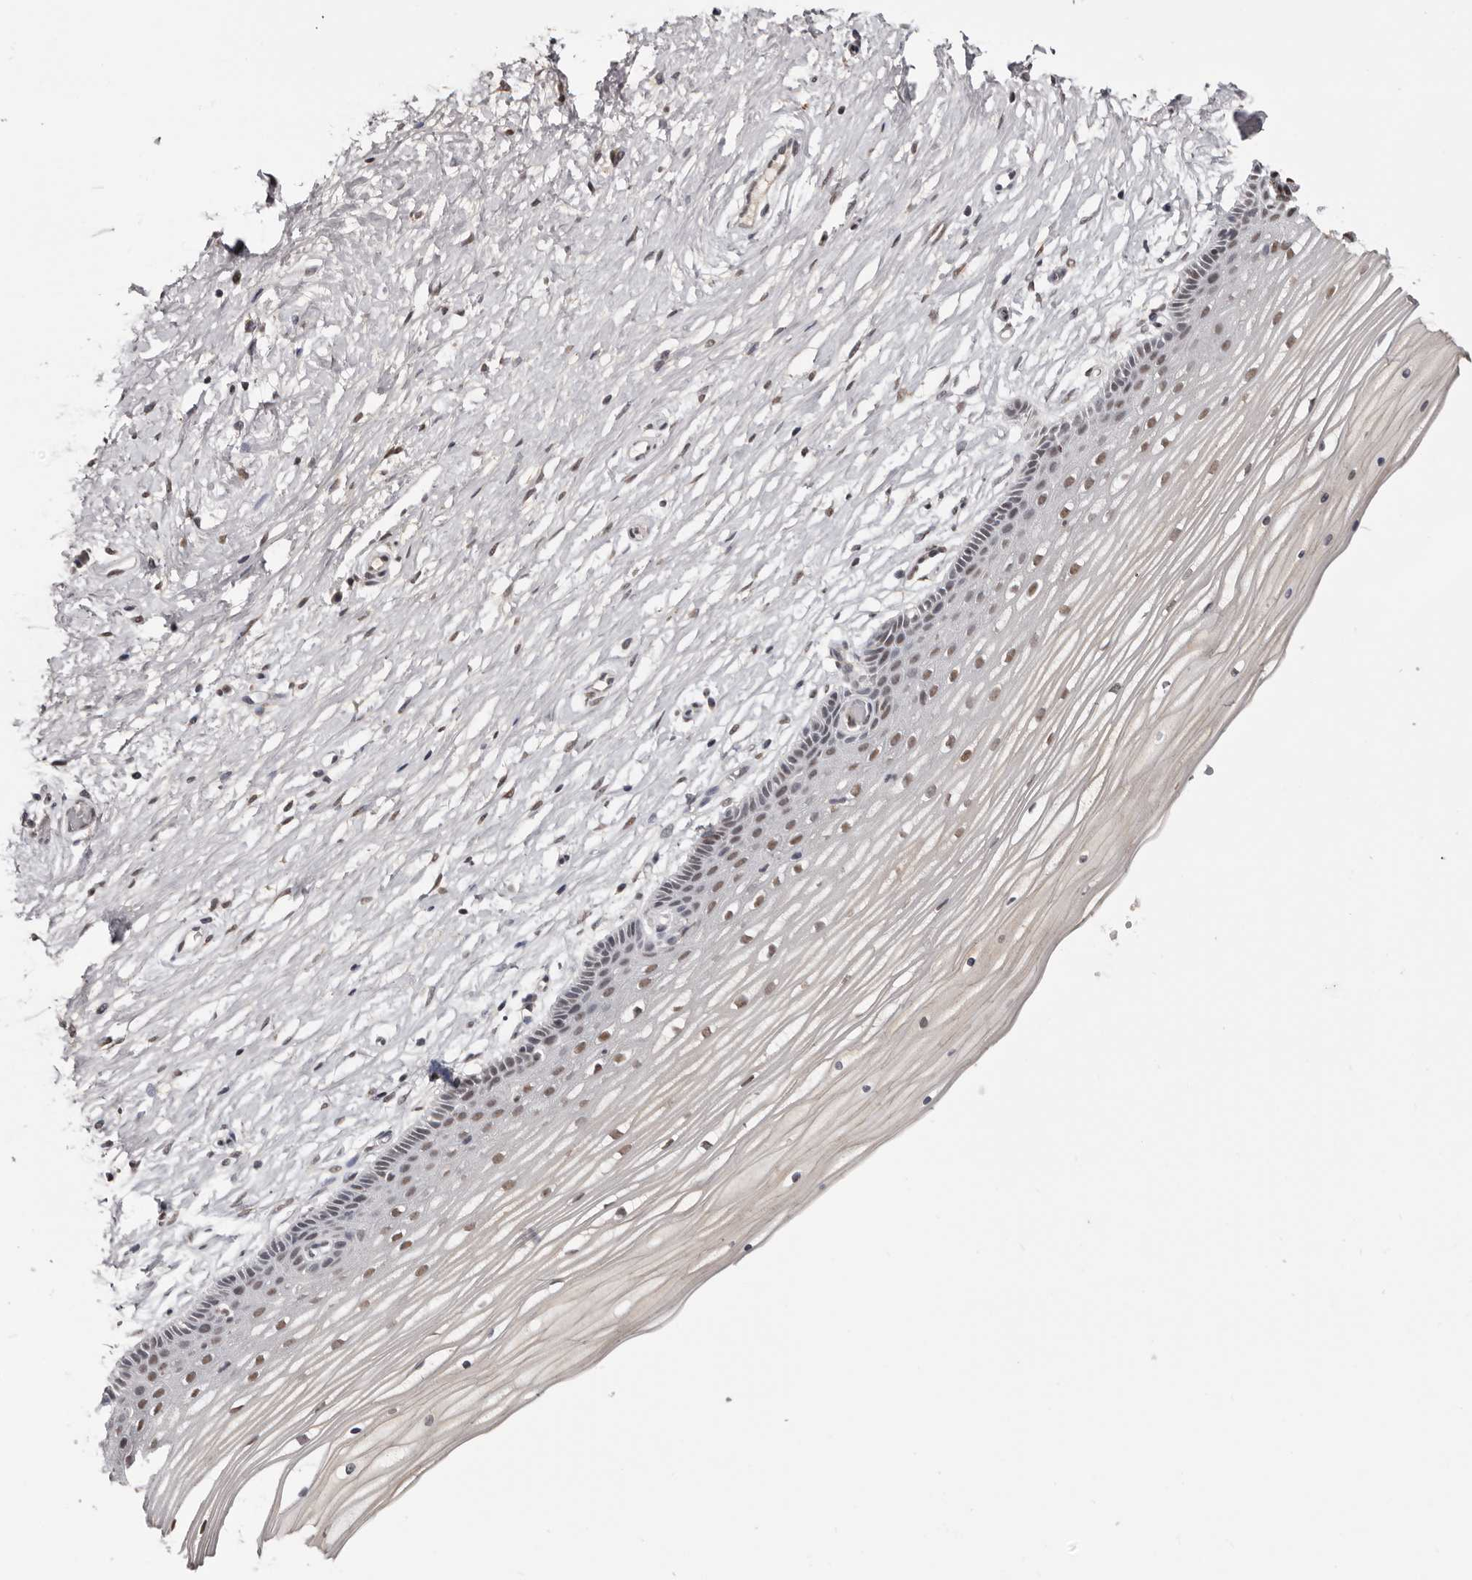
{"staining": {"intensity": "moderate", "quantity": "25%-75%", "location": "nuclear"}, "tissue": "vagina", "cell_type": "Squamous epithelial cells", "image_type": "normal", "snomed": [{"axis": "morphology", "description": "Normal tissue, NOS"}, {"axis": "topography", "description": "Vagina"}, {"axis": "topography", "description": "Cervix"}], "caption": "Brown immunohistochemical staining in normal human vagina displays moderate nuclear staining in about 25%-75% of squamous epithelial cells. (DAB (3,3'-diaminobenzidine) IHC, brown staining for protein, blue staining for nuclei).", "gene": "SCAF4", "patient": {"sex": "female", "age": 40}}